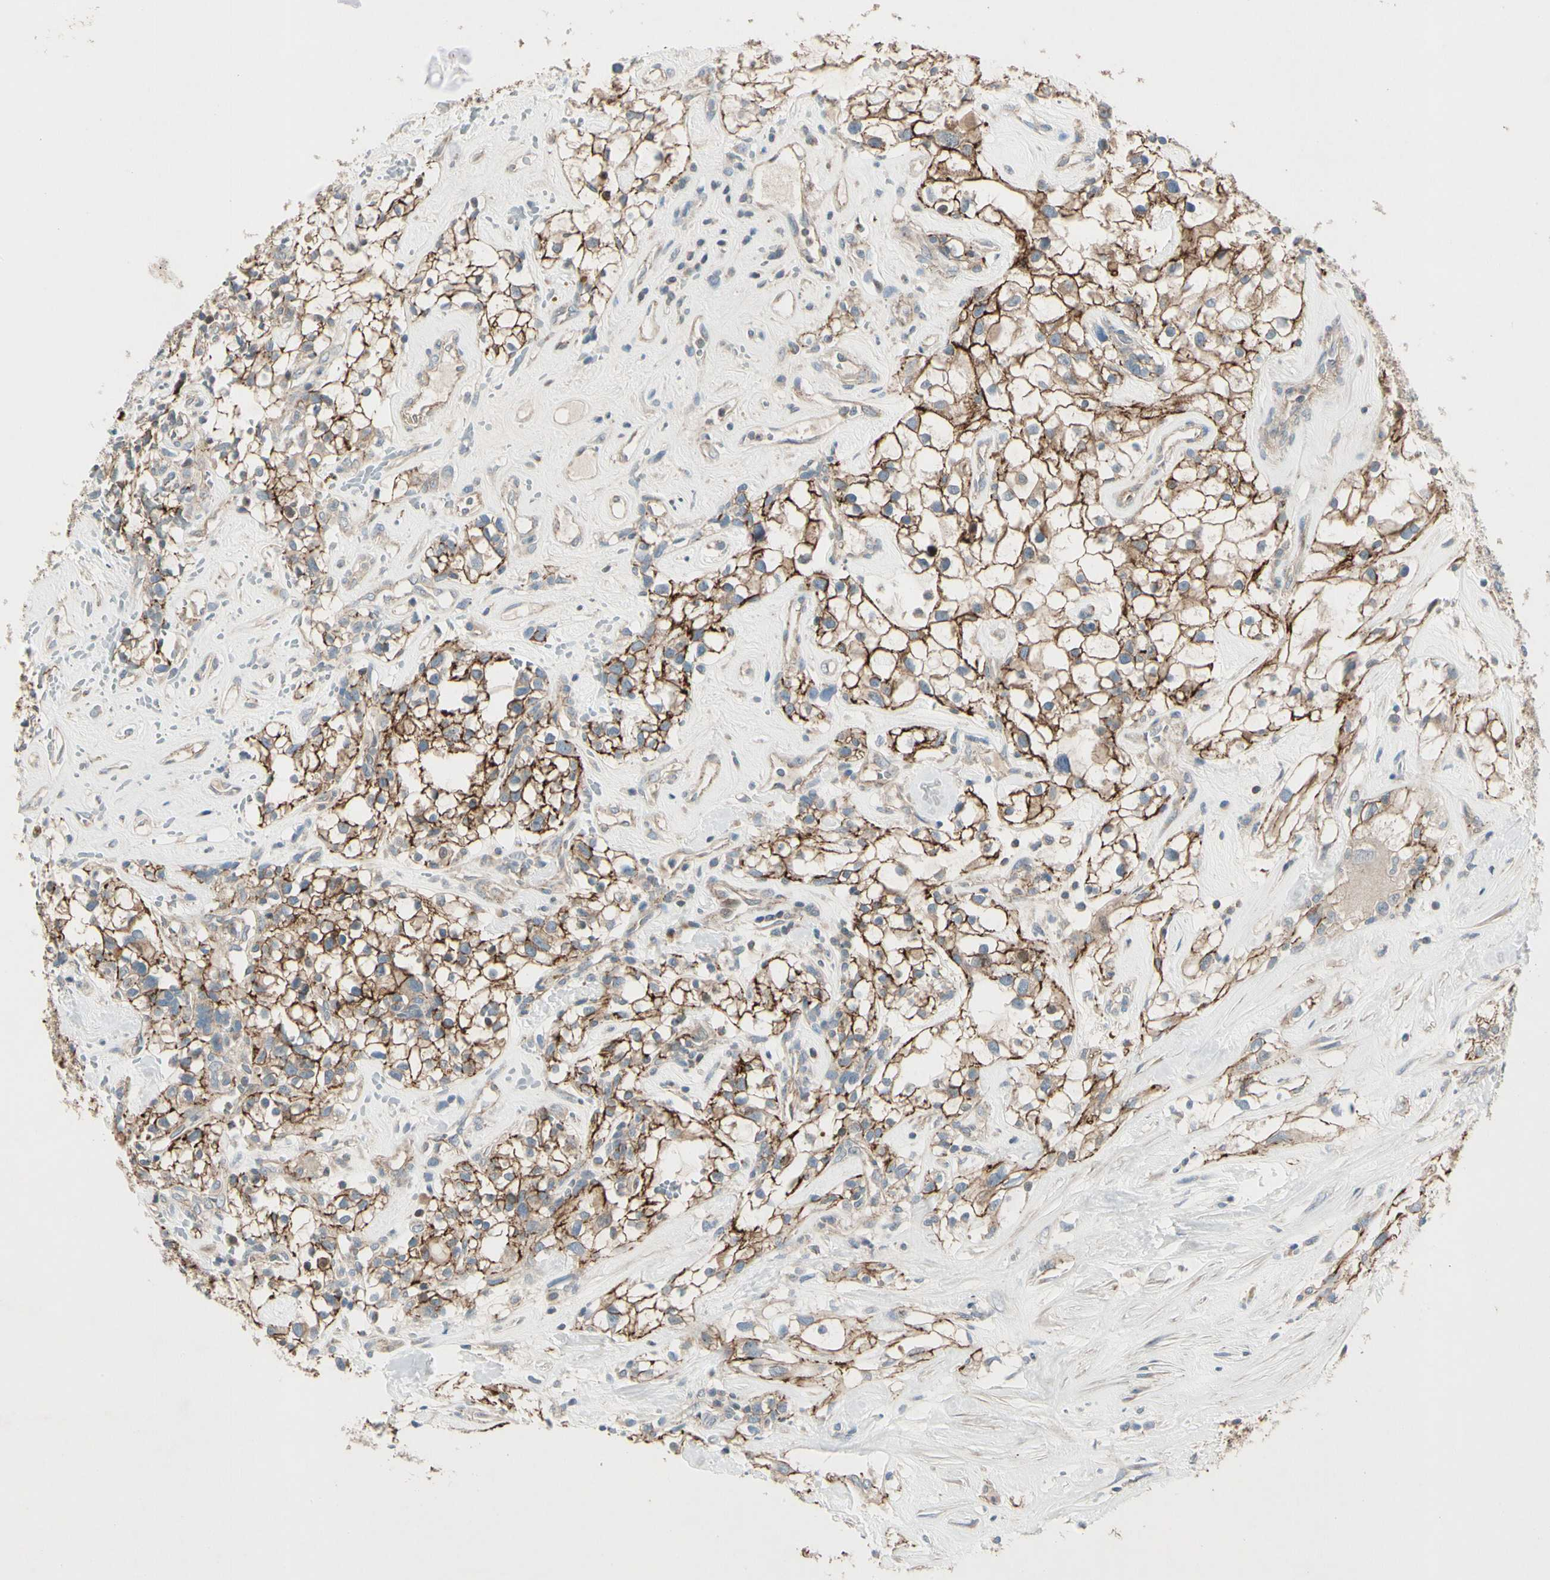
{"staining": {"intensity": "strong", "quantity": ">75%", "location": "cytoplasmic/membranous"}, "tissue": "renal cancer", "cell_type": "Tumor cells", "image_type": "cancer", "snomed": [{"axis": "morphology", "description": "Adenocarcinoma, NOS"}, {"axis": "topography", "description": "Kidney"}], "caption": "A high-resolution image shows immunohistochemistry (IHC) staining of adenocarcinoma (renal), which demonstrates strong cytoplasmic/membranous staining in about >75% of tumor cells. Using DAB (brown) and hematoxylin (blue) stains, captured at high magnification using brightfield microscopy.", "gene": "CDH6", "patient": {"sex": "female", "age": 60}}